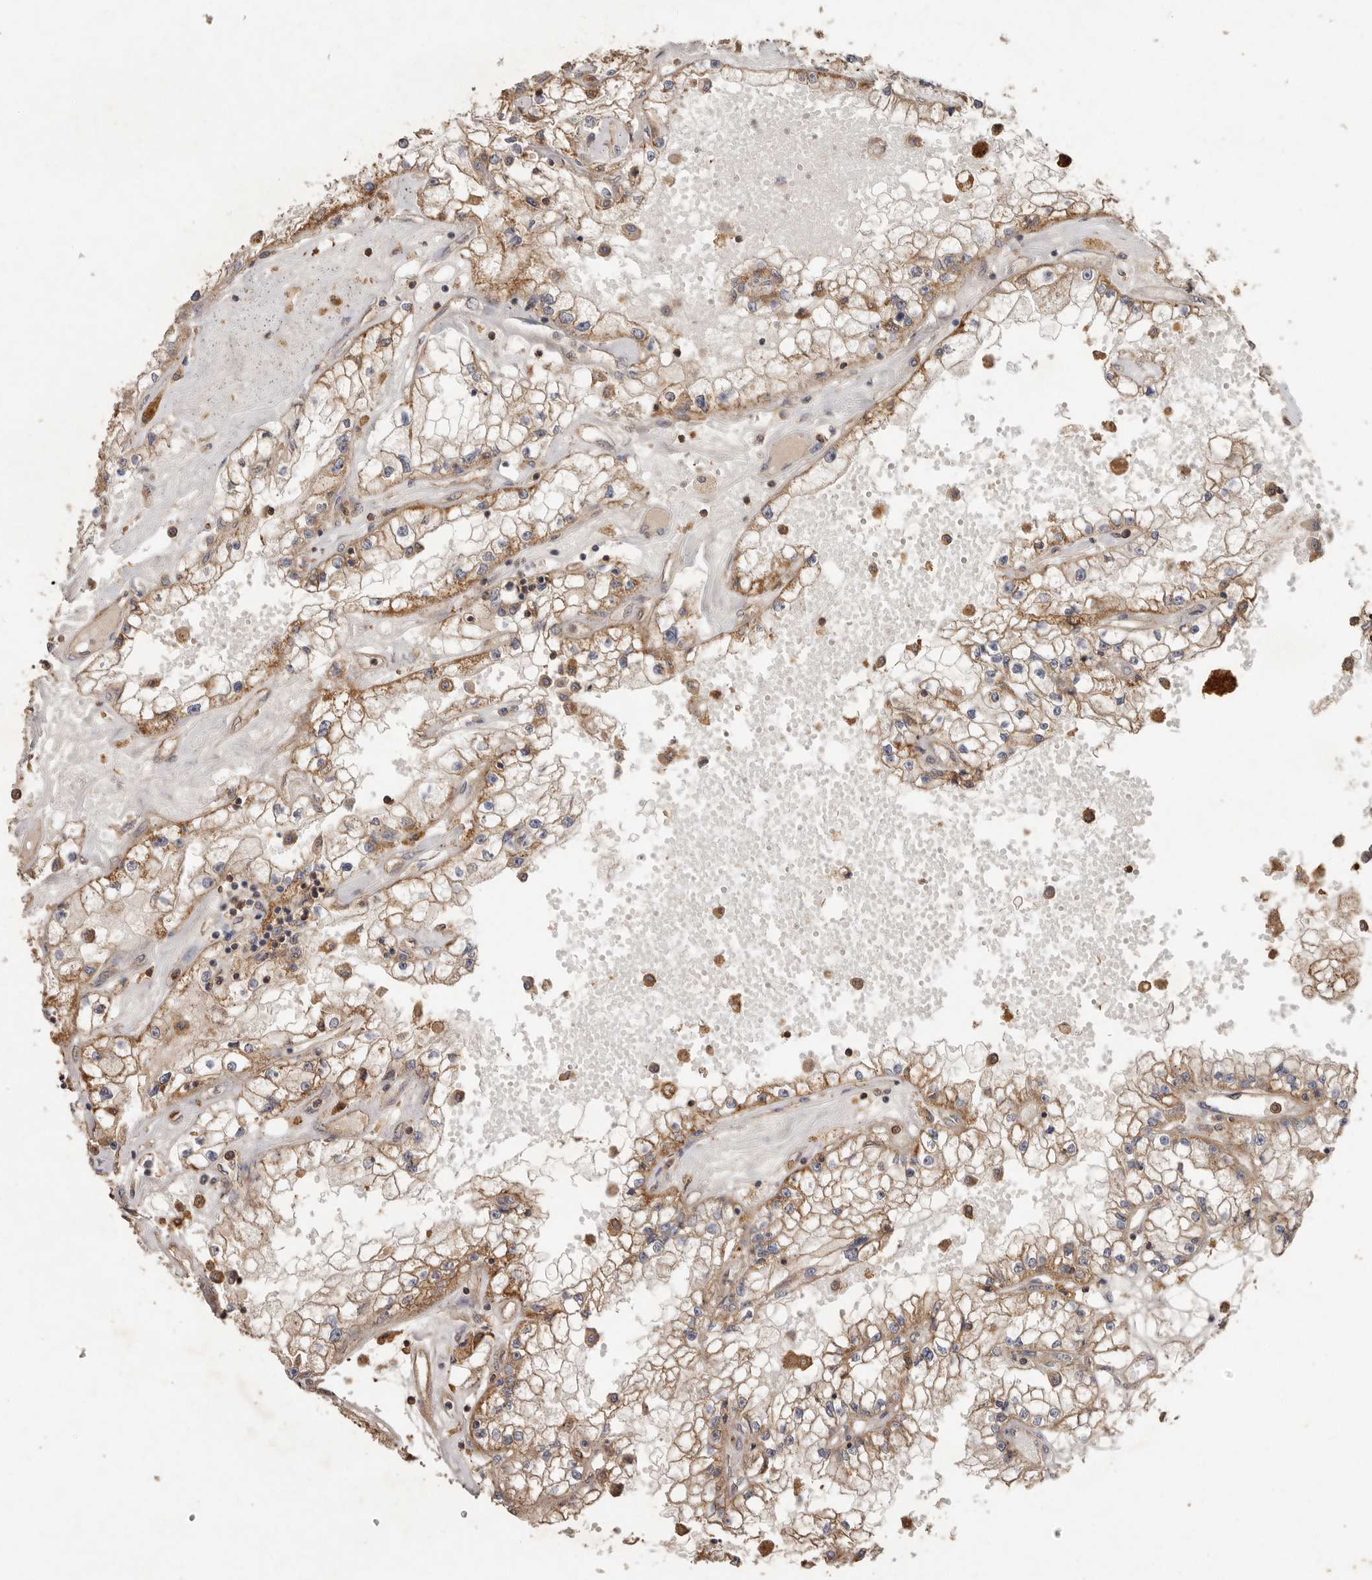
{"staining": {"intensity": "moderate", "quantity": ">75%", "location": "cytoplasmic/membranous"}, "tissue": "renal cancer", "cell_type": "Tumor cells", "image_type": "cancer", "snomed": [{"axis": "morphology", "description": "Adenocarcinoma, NOS"}, {"axis": "topography", "description": "Kidney"}], "caption": "Renal adenocarcinoma stained with a protein marker demonstrates moderate staining in tumor cells.", "gene": "RWDD1", "patient": {"sex": "male", "age": 56}}